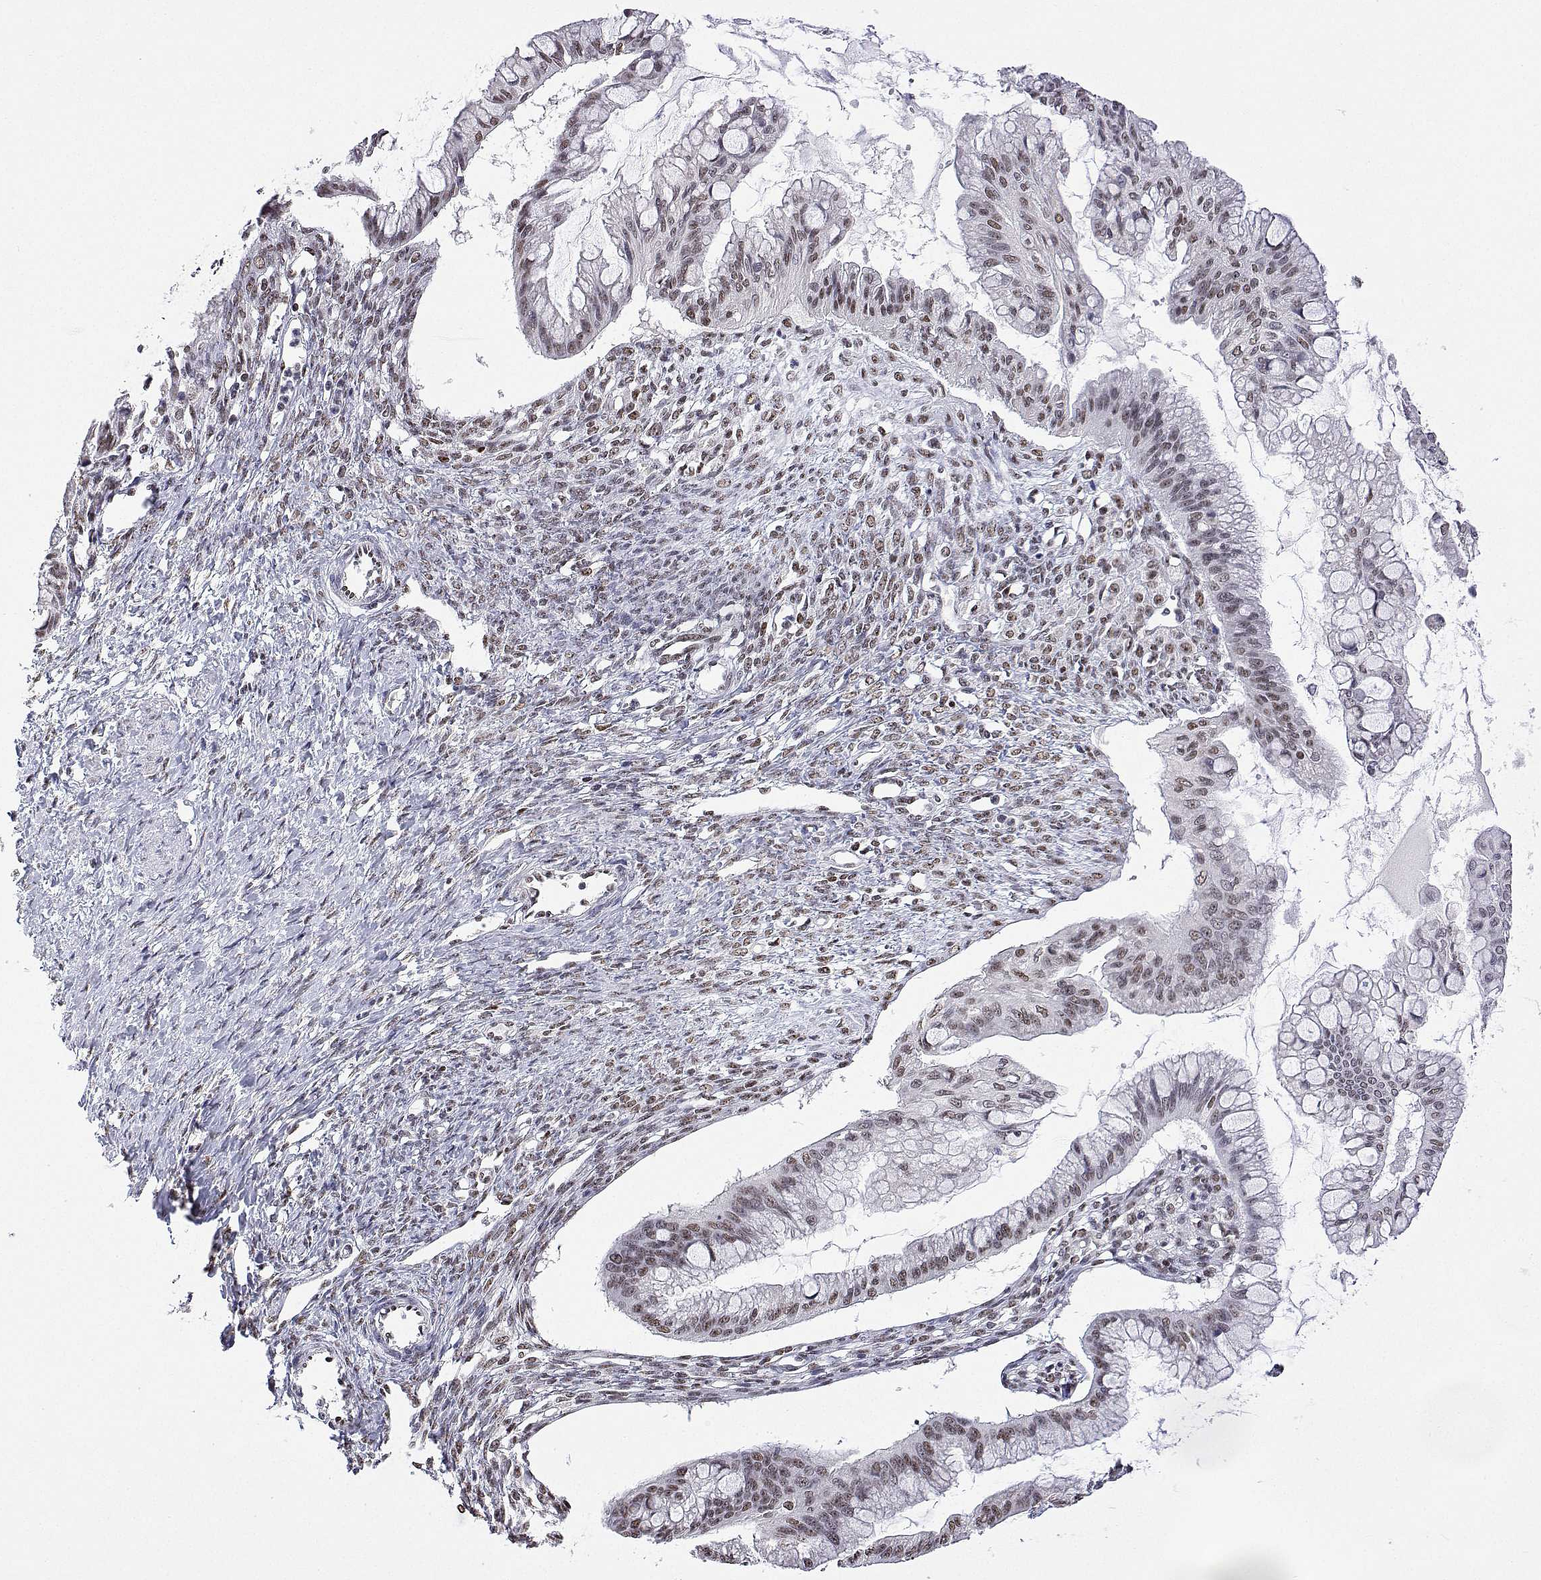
{"staining": {"intensity": "weak", "quantity": ">75%", "location": "nuclear"}, "tissue": "ovarian cancer", "cell_type": "Tumor cells", "image_type": "cancer", "snomed": [{"axis": "morphology", "description": "Cystadenocarcinoma, mucinous, NOS"}, {"axis": "topography", "description": "Ovary"}], "caption": "Ovarian cancer tissue exhibits weak nuclear positivity in about >75% of tumor cells (Brightfield microscopy of DAB IHC at high magnification).", "gene": "ADAR", "patient": {"sex": "female", "age": 73}}